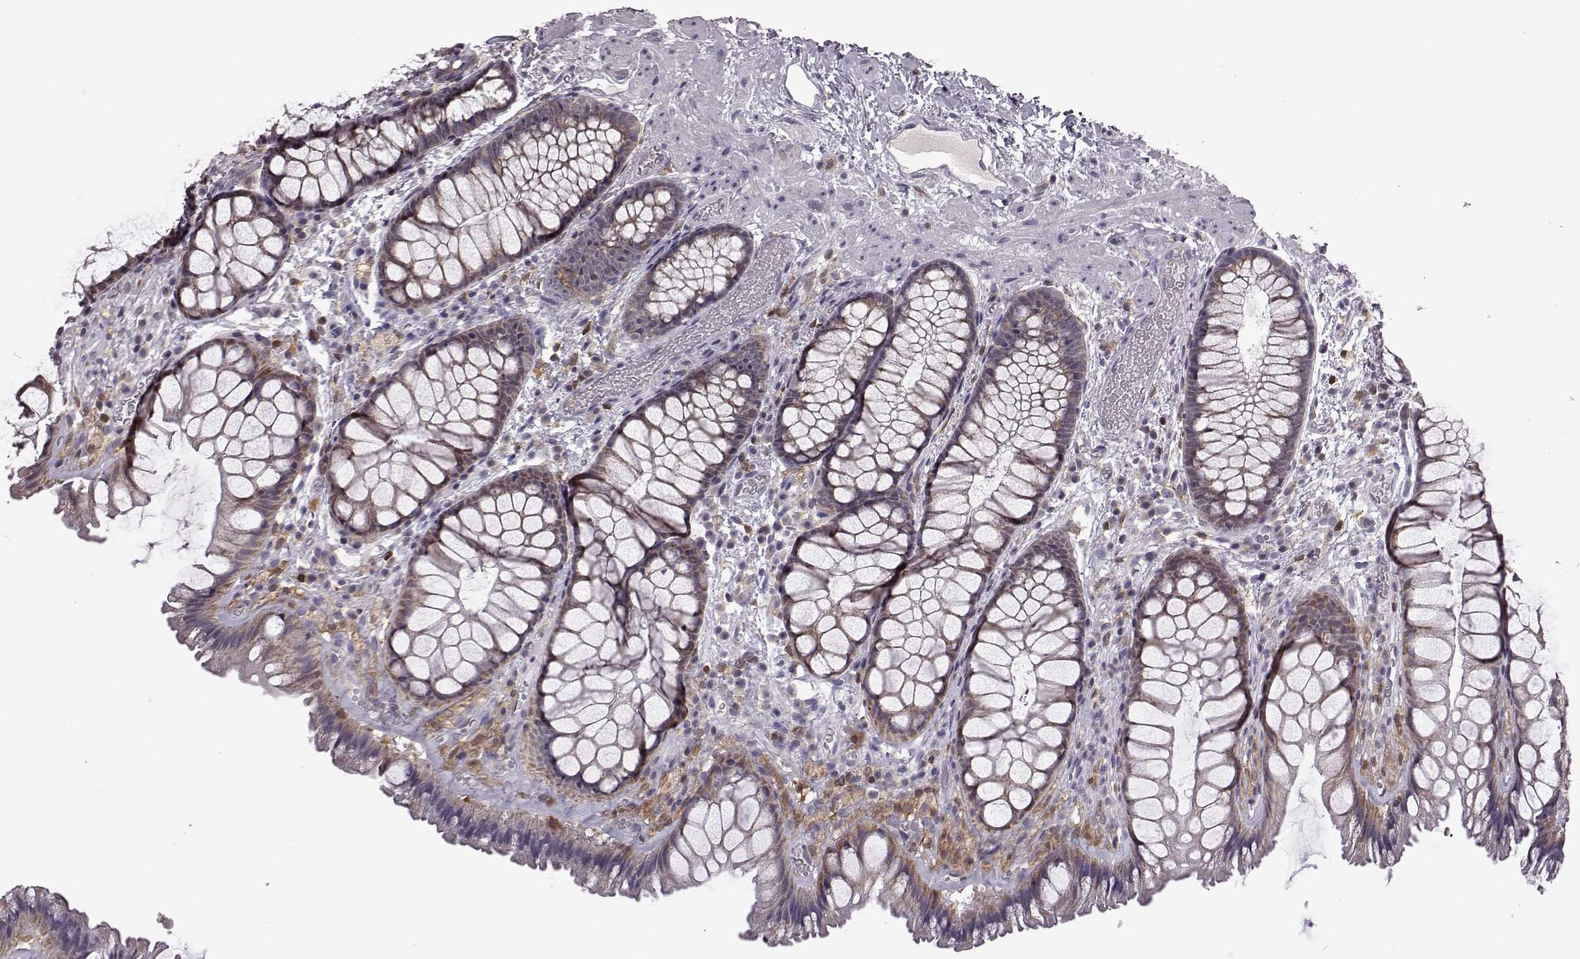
{"staining": {"intensity": "moderate", "quantity": "<25%", "location": "cytoplasmic/membranous"}, "tissue": "rectum", "cell_type": "Glandular cells", "image_type": "normal", "snomed": [{"axis": "morphology", "description": "Normal tissue, NOS"}, {"axis": "topography", "description": "Rectum"}], "caption": "Immunohistochemistry (IHC) of unremarkable rectum reveals low levels of moderate cytoplasmic/membranous expression in approximately <25% of glandular cells.", "gene": "DOK2", "patient": {"sex": "female", "age": 62}}